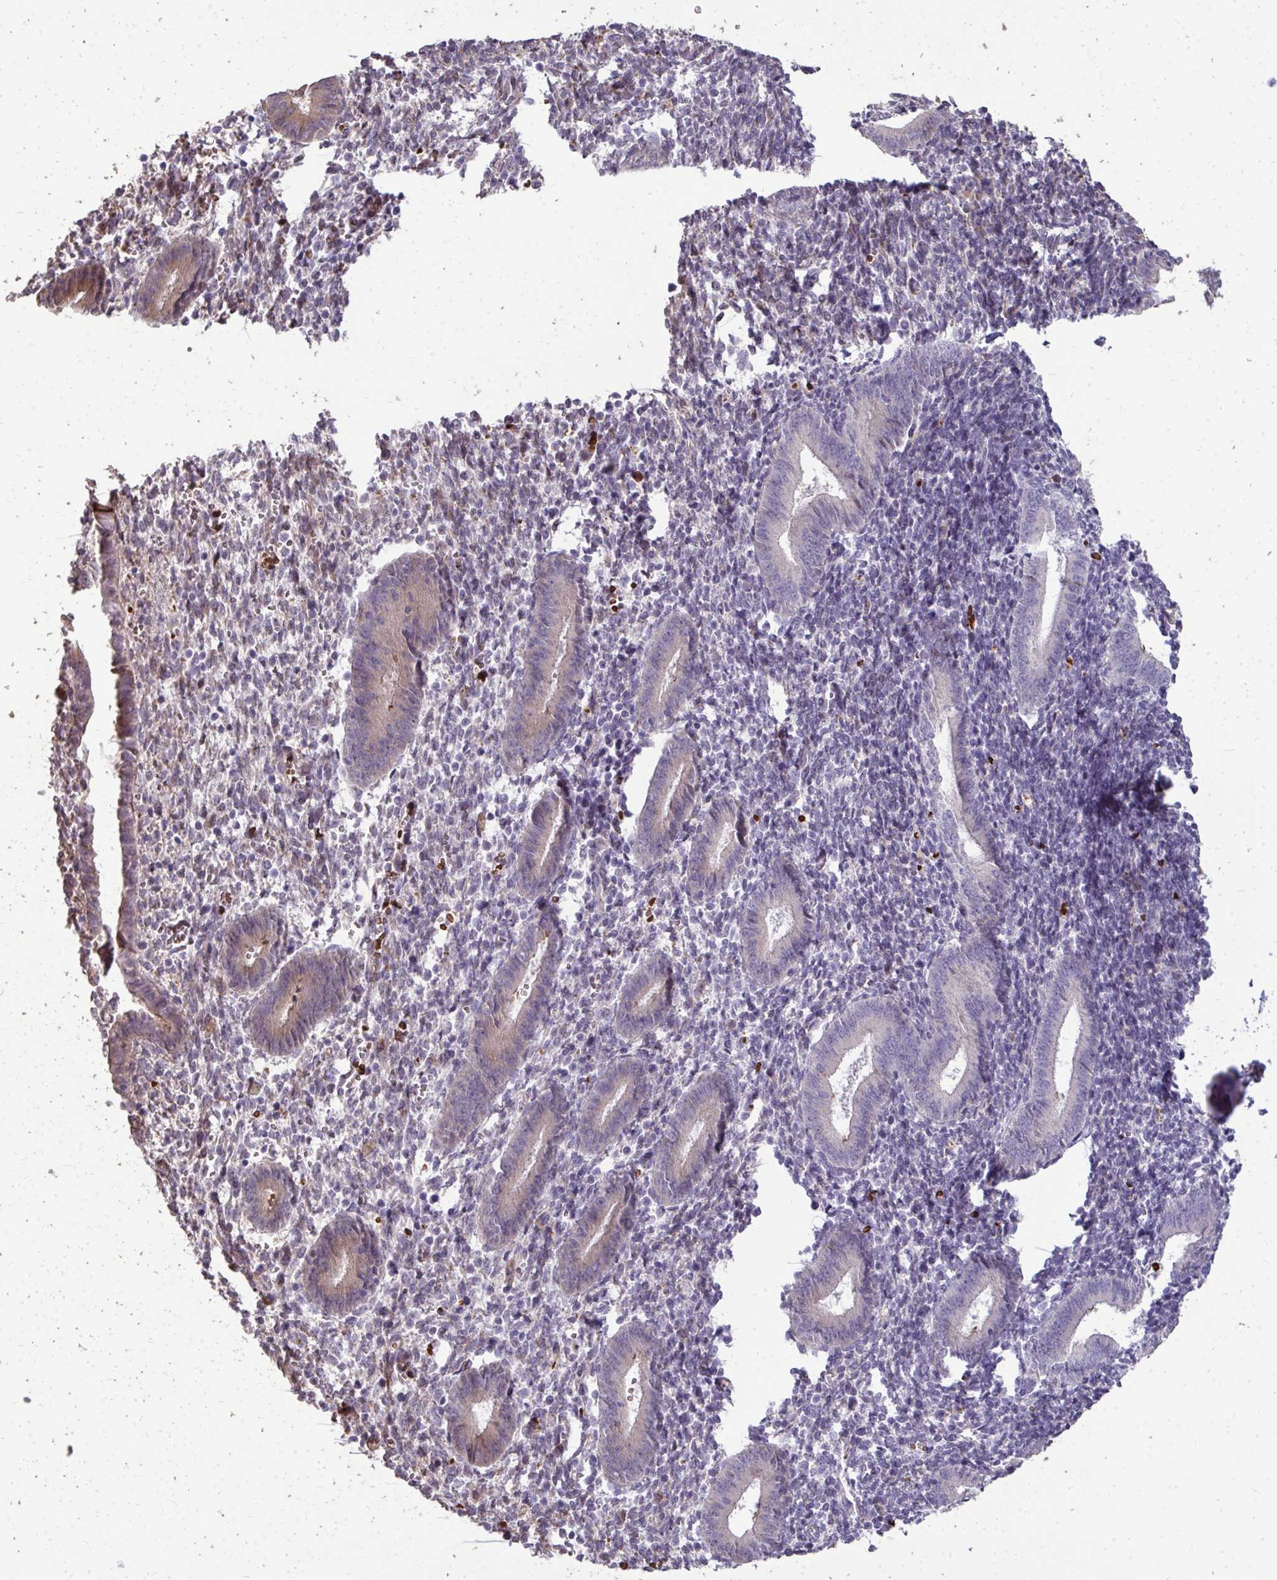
{"staining": {"intensity": "negative", "quantity": "none", "location": "none"}, "tissue": "endometrium", "cell_type": "Cells in endometrial stroma", "image_type": "normal", "snomed": [{"axis": "morphology", "description": "Normal tissue, NOS"}, {"axis": "topography", "description": "Endometrium"}], "caption": "IHC histopathology image of unremarkable endometrium: human endometrium stained with DAB (3,3'-diaminobenzidine) exhibits no significant protein positivity in cells in endometrial stroma.", "gene": "FIBCD1", "patient": {"sex": "female", "age": 25}}